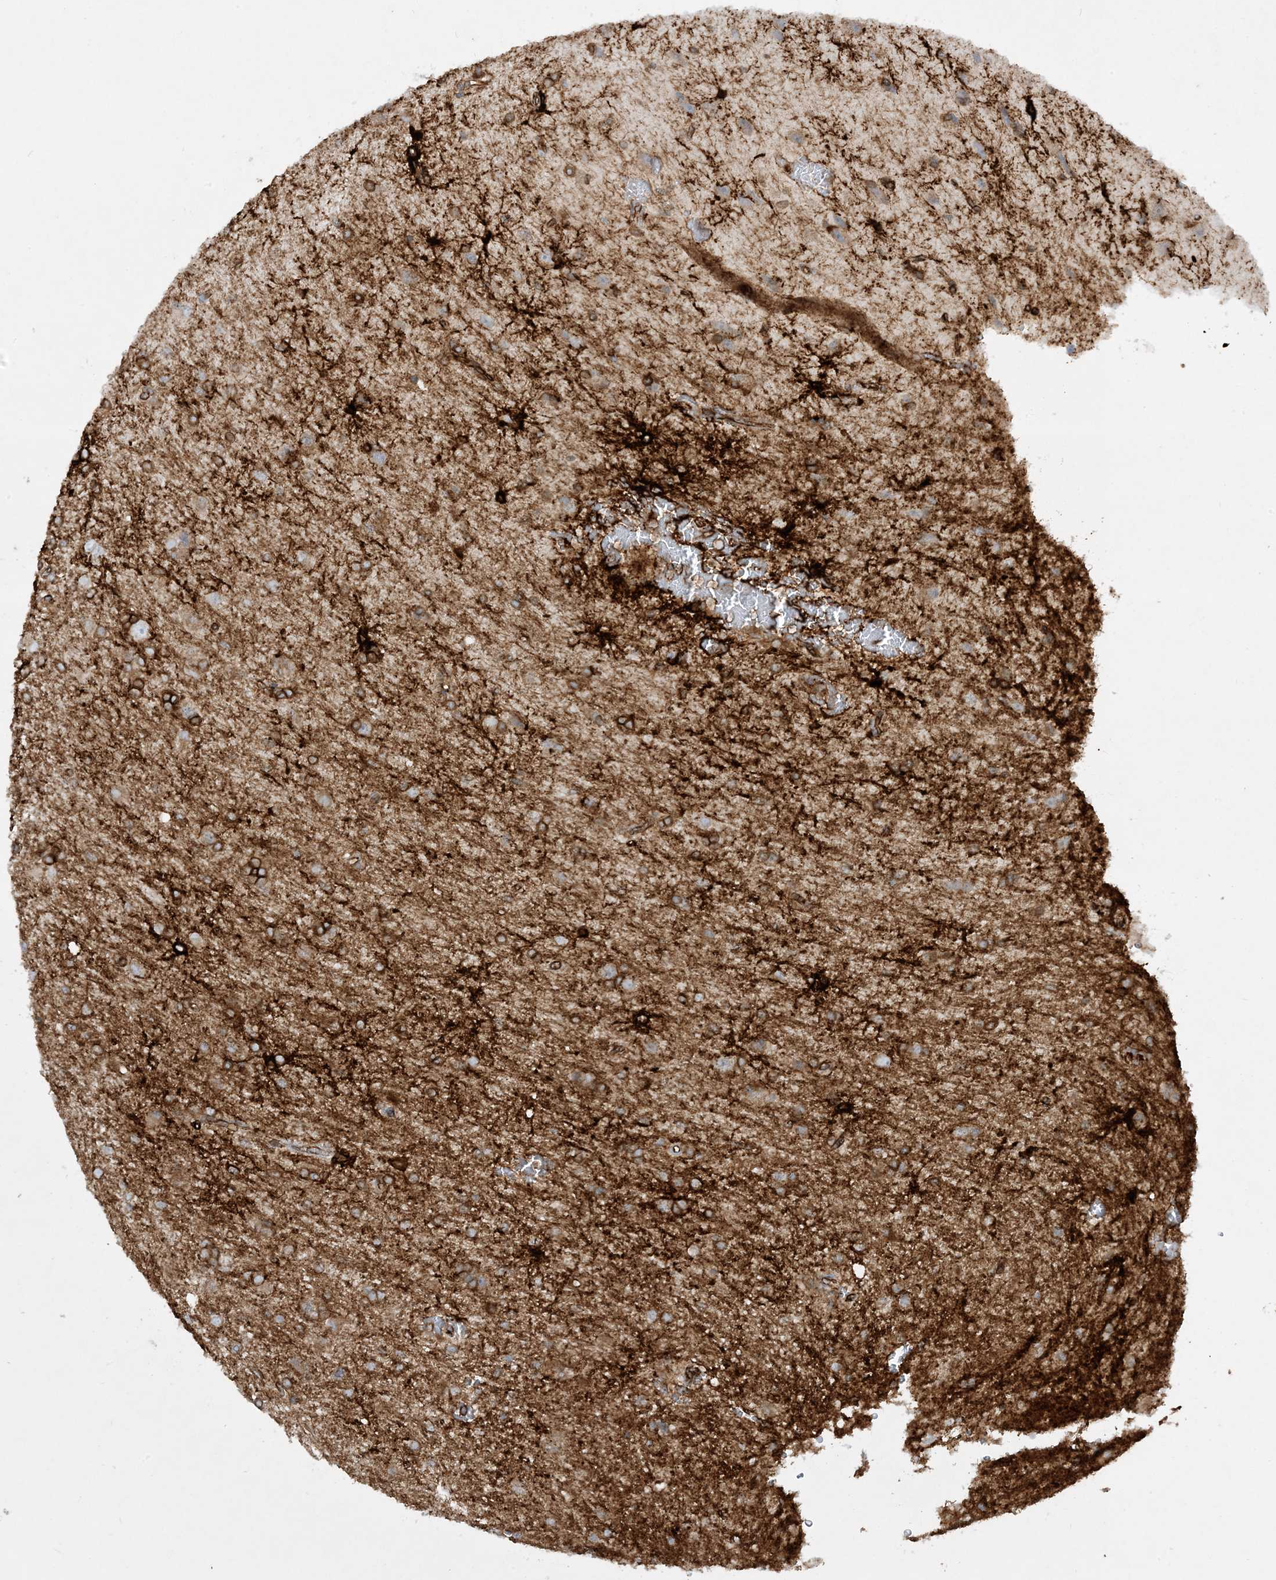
{"staining": {"intensity": "strong", "quantity": "<25%", "location": "cytoplasmic/membranous"}, "tissue": "glioma", "cell_type": "Tumor cells", "image_type": "cancer", "snomed": [{"axis": "morphology", "description": "Glioma, malignant, High grade"}, {"axis": "topography", "description": "Brain"}], "caption": "A high-resolution histopathology image shows immunohistochemistry (IHC) staining of malignant glioma (high-grade), which exhibits strong cytoplasmic/membranous positivity in about <25% of tumor cells.", "gene": "HLA-E", "patient": {"sex": "female", "age": 57}}